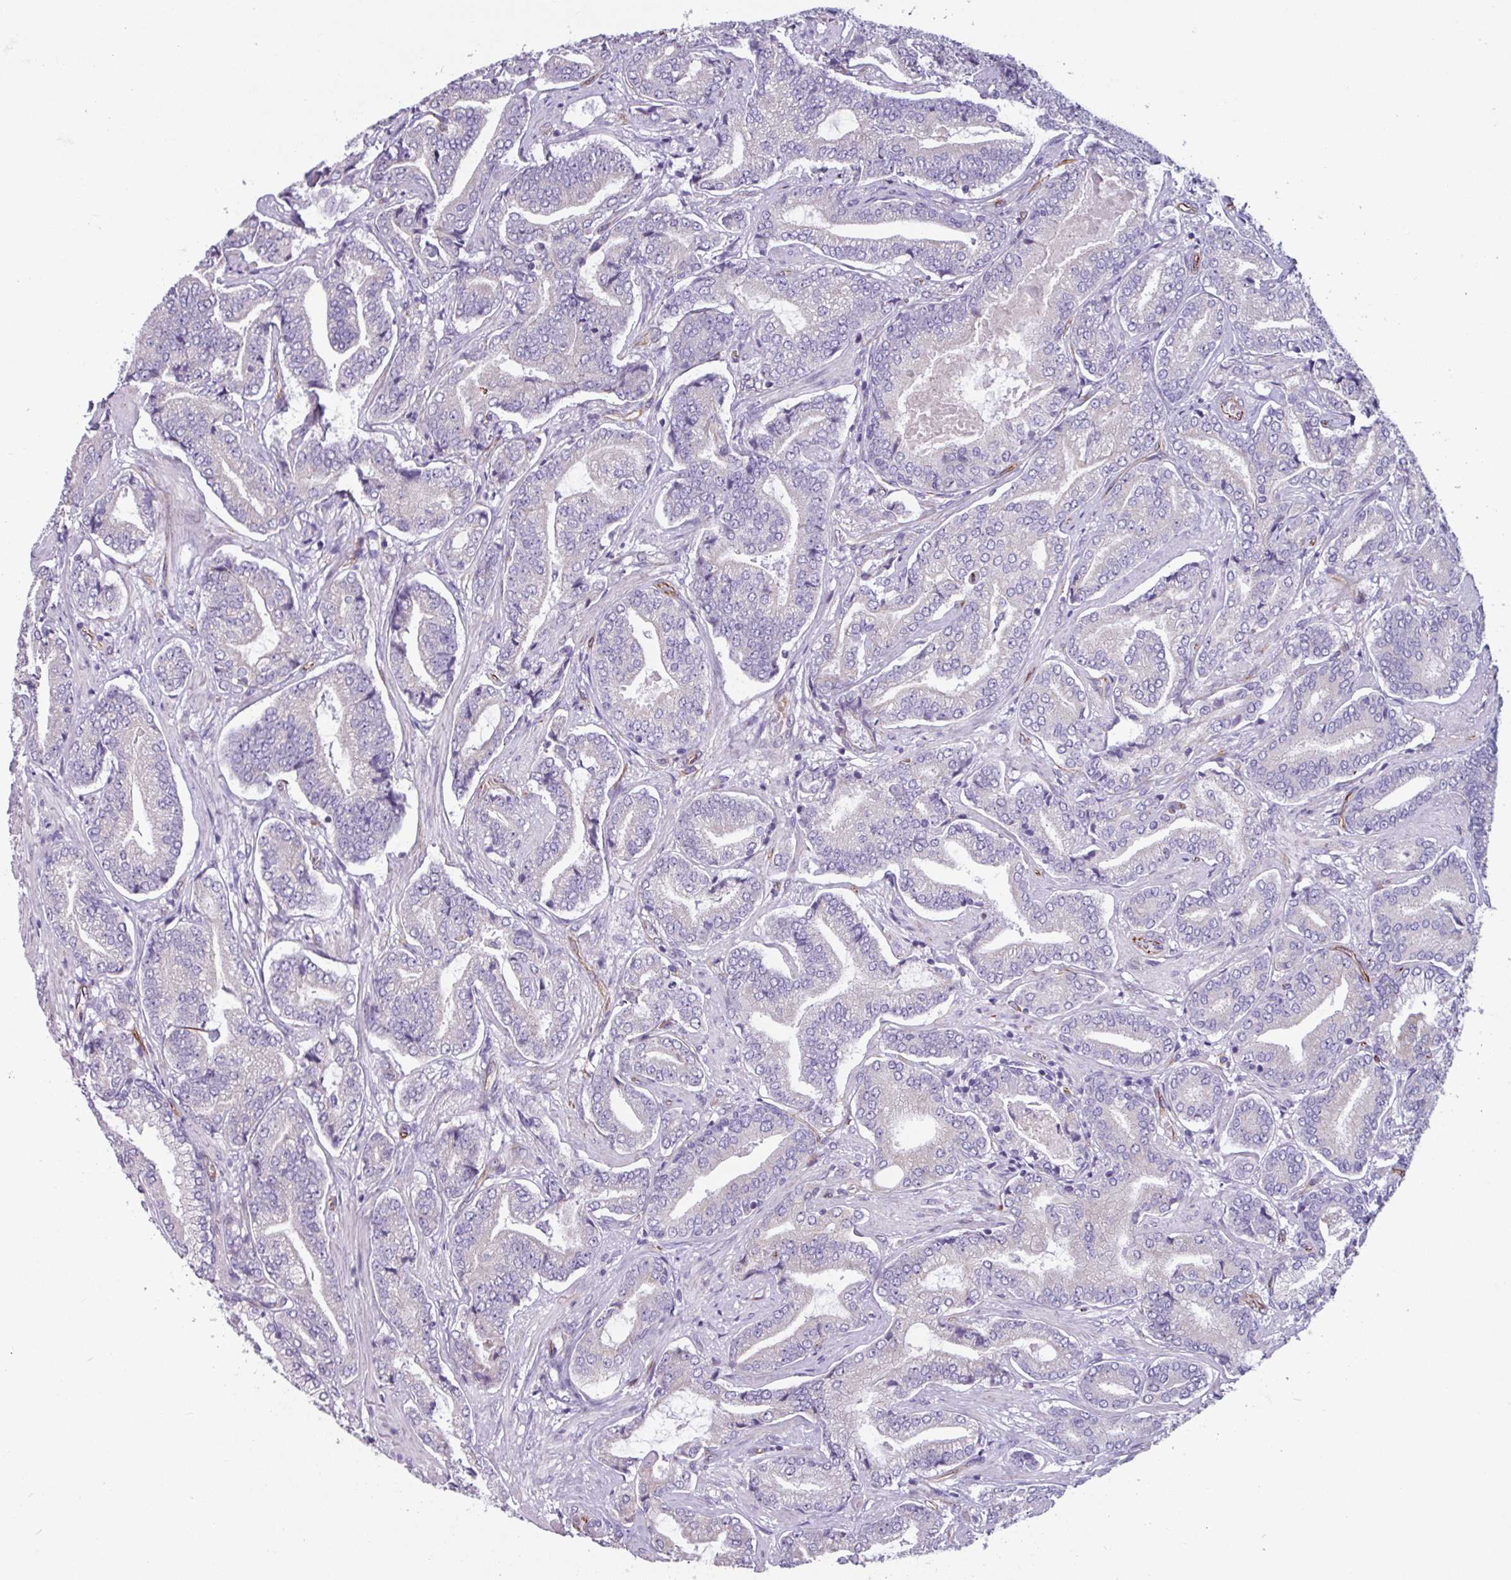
{"staining": {"intensity": "negative", "quantity": "none", "location": "none"}, "tissue": "prostate cancer", "cell_type": "Tumor cells", "image_type": "cancer", "snomed": [{"axis": "morphology", "description": "Adenocarcinoma, Low grade"}, {"axis": "topography", "description": "Prostate and seminal vesicle, NOS"}], "caption": "Immunohistochemistry (IHC) photomicrograph of prostate cancer stained for a protein (brown), which exhibits no expression in tumor cells.", "gene": "BTD", "patient": {"sex": "male", "age": 61}}